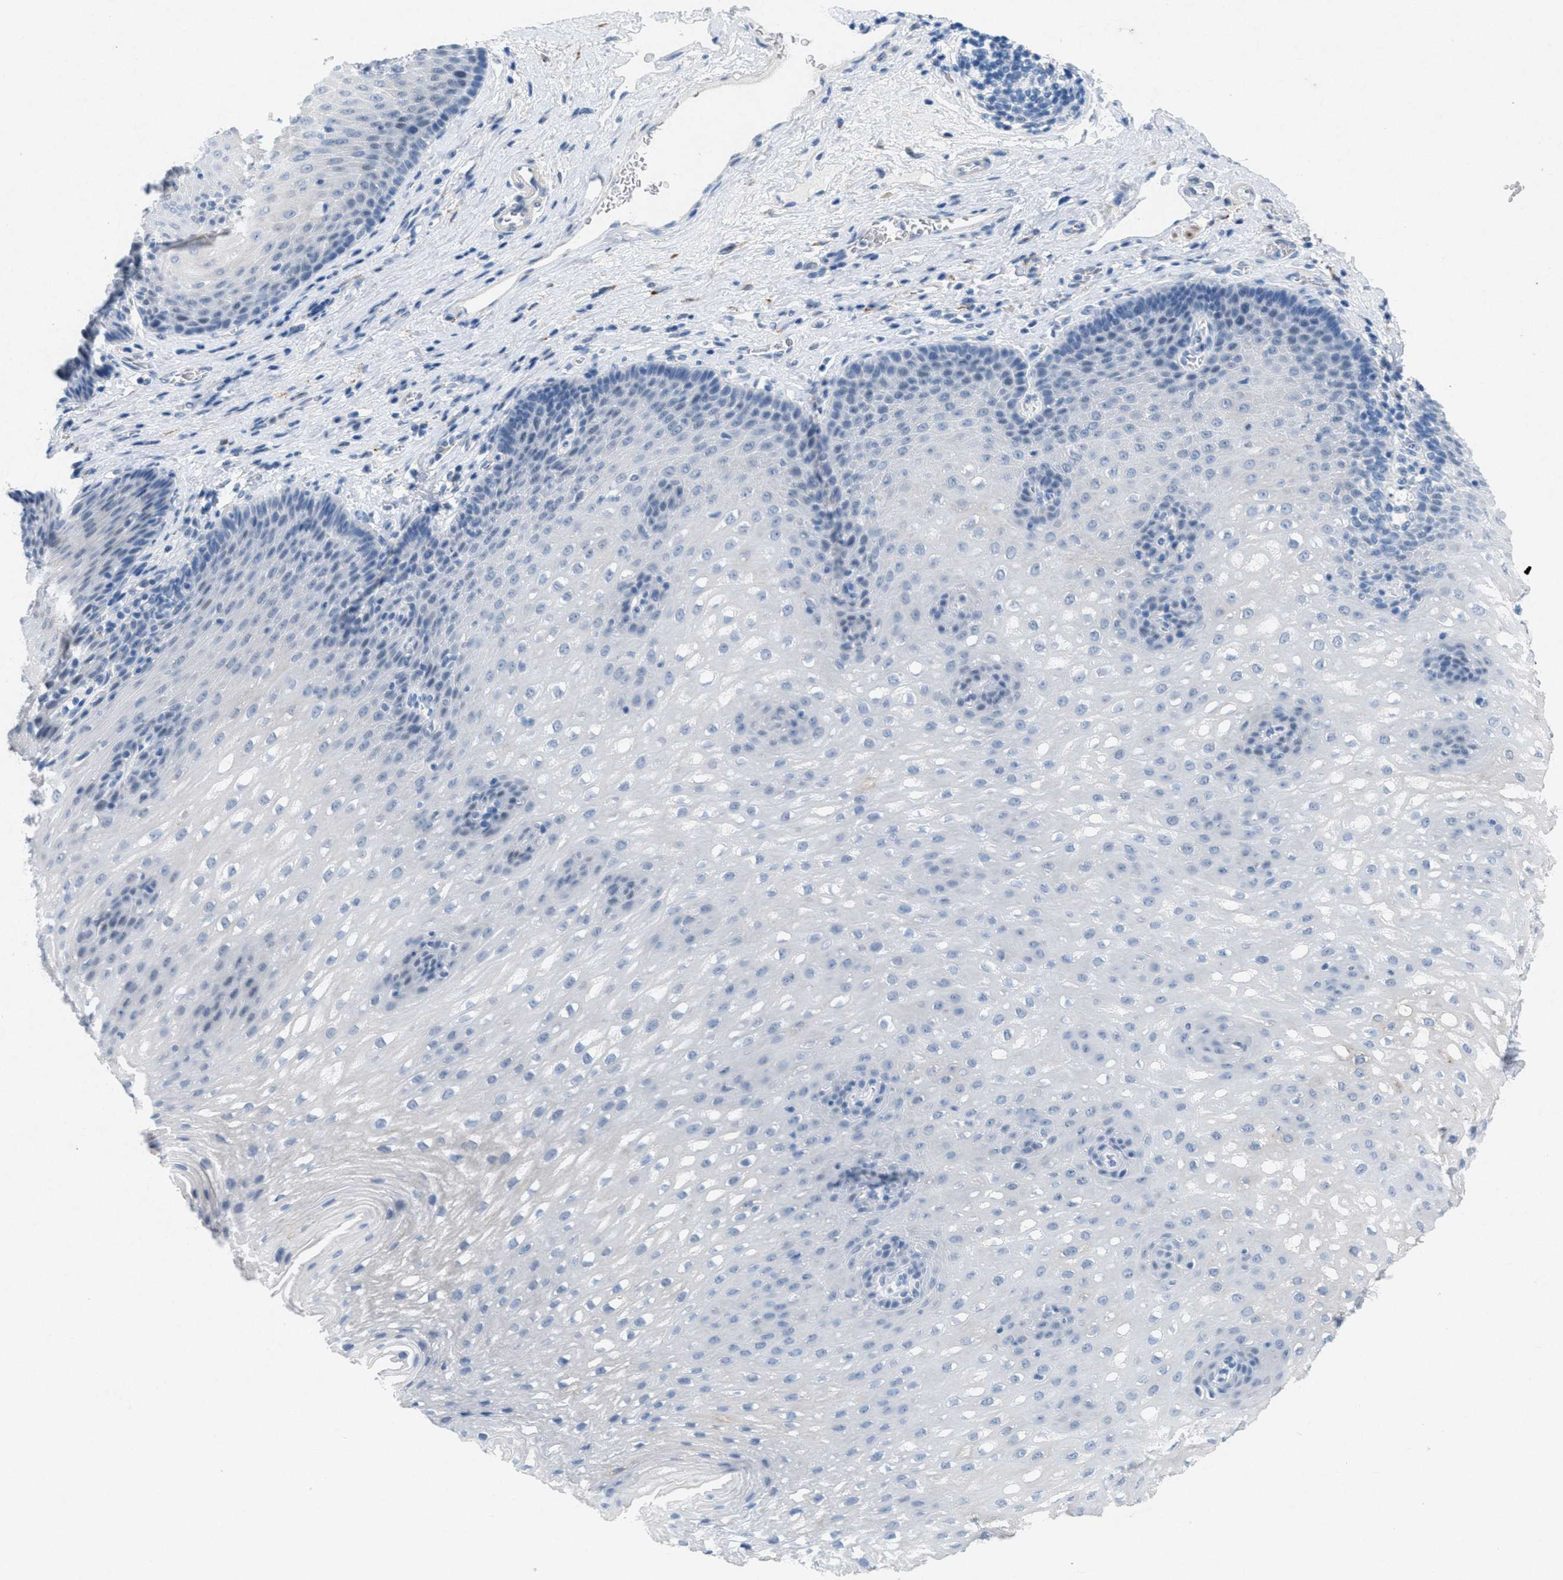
{"staining": {"intensity": "negative", "quantity": "none", "location": "none"}, "tissue": "esophagus", "cell_type": "Squamous epithelial cells", "image_type": "normal", "snomed": [{"axis": "morphology", "description": "Normal tissue, NOS"}, {"axis": "topography", "description": "Esophagus"}], "caption": "Immunohistochemistry (IHC) photomicrograph of normal esophagus: esophagus stained with DAB (3,3'-diaminobenzidine) demonstrates no significant protein staining in squamous epithelial cells. Nuclei are stained in blue.", "gene": "TASOR", "patient": {"sex": "male", "age": 48}}